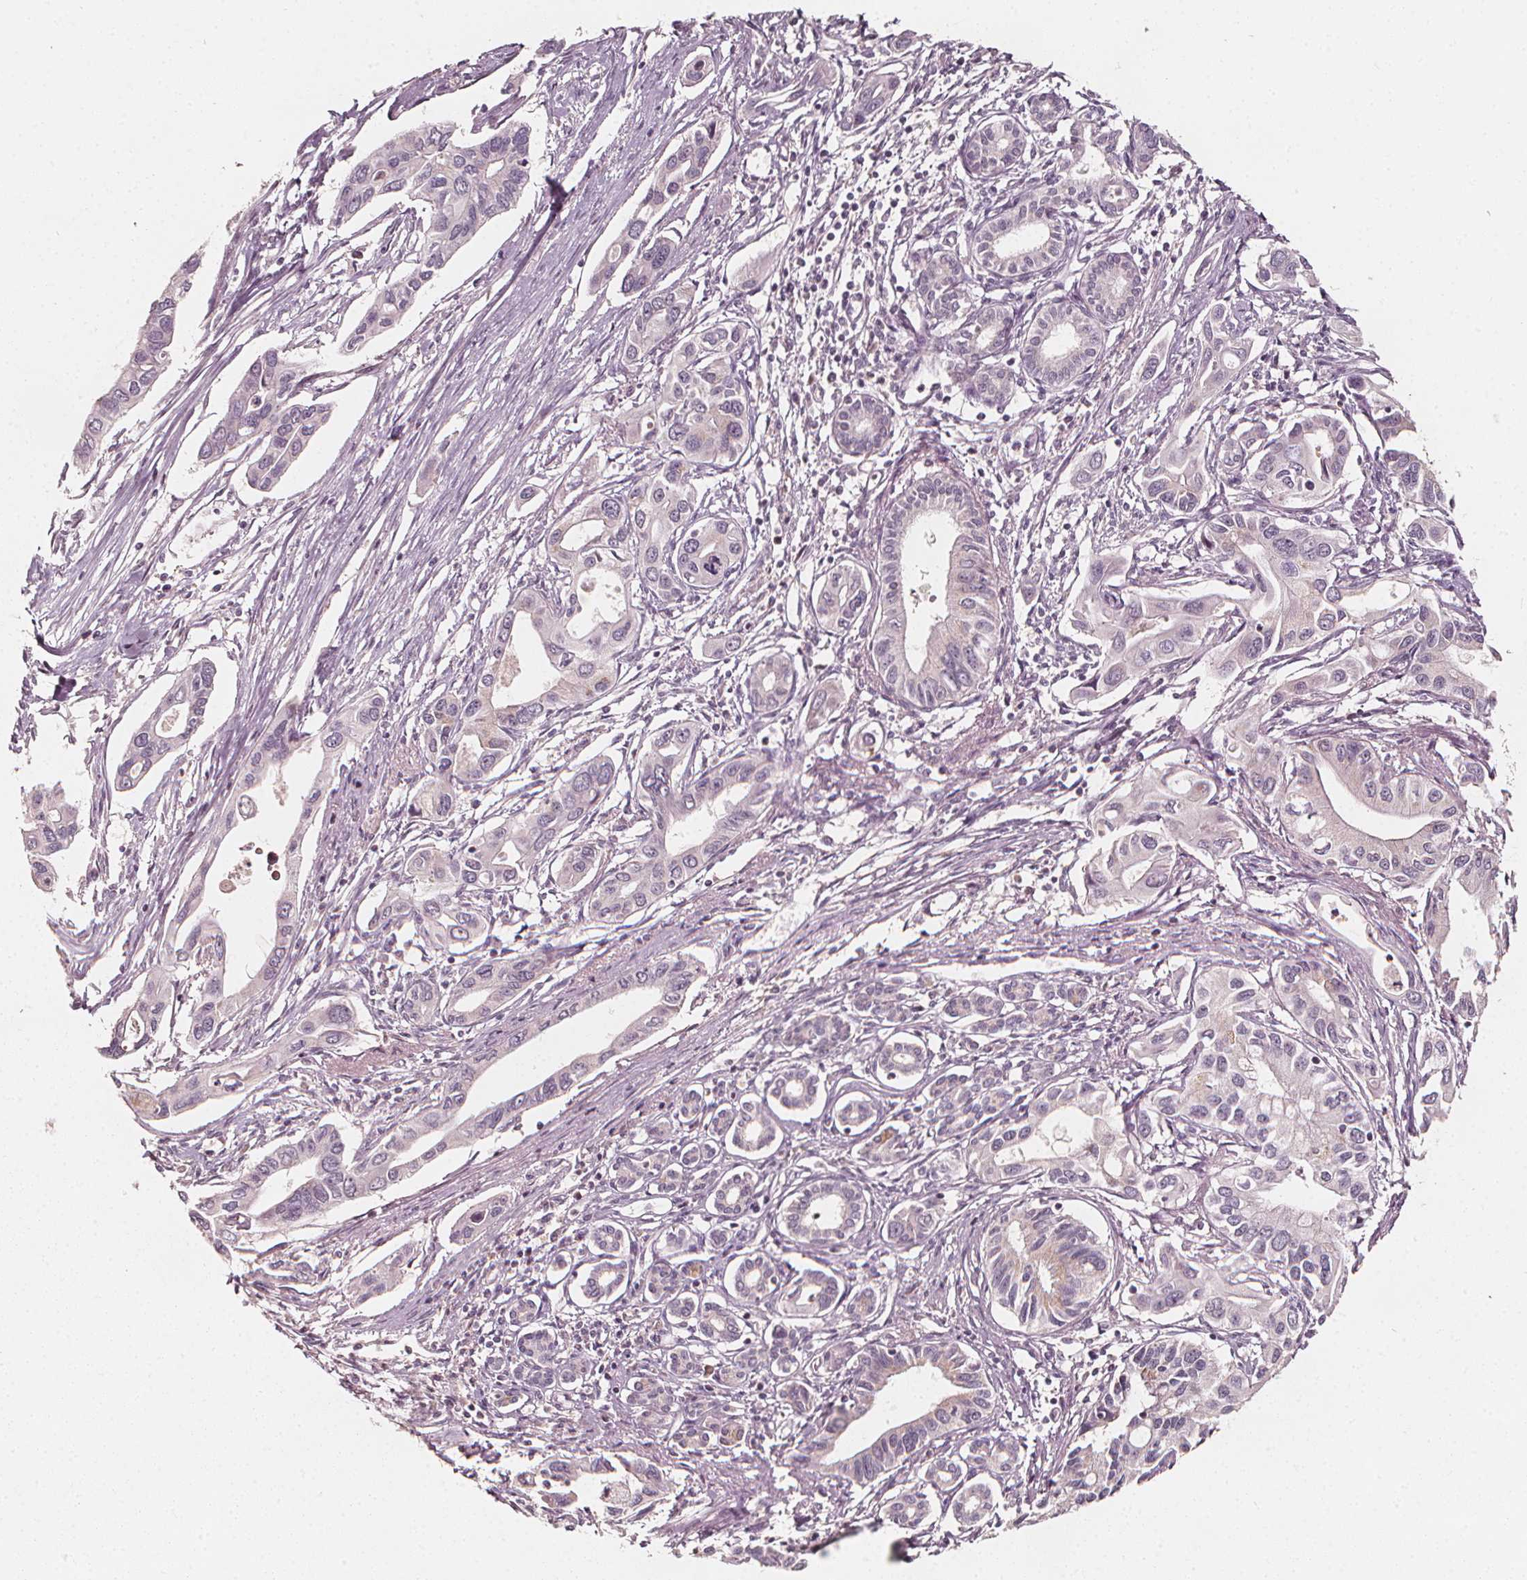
{"staining": {"intensity": "negative", "quantity": "none", "location": "none"}, "tissue": "pancreatic cancer", "cell_type": "Tumor cells", "image_type": "cancer", "snomed": [{"axis": "morphology", "description": "Adenocarcinoma, NOS"}, {"axis": "topography", "description": "Pancreas"}], "caption": "Tumor cells show no significant protein staining in pancreatic cancer (adenocarcinoma).", "gene": "NPC1L1", "patient": {"sex": "male", "age": 60}}